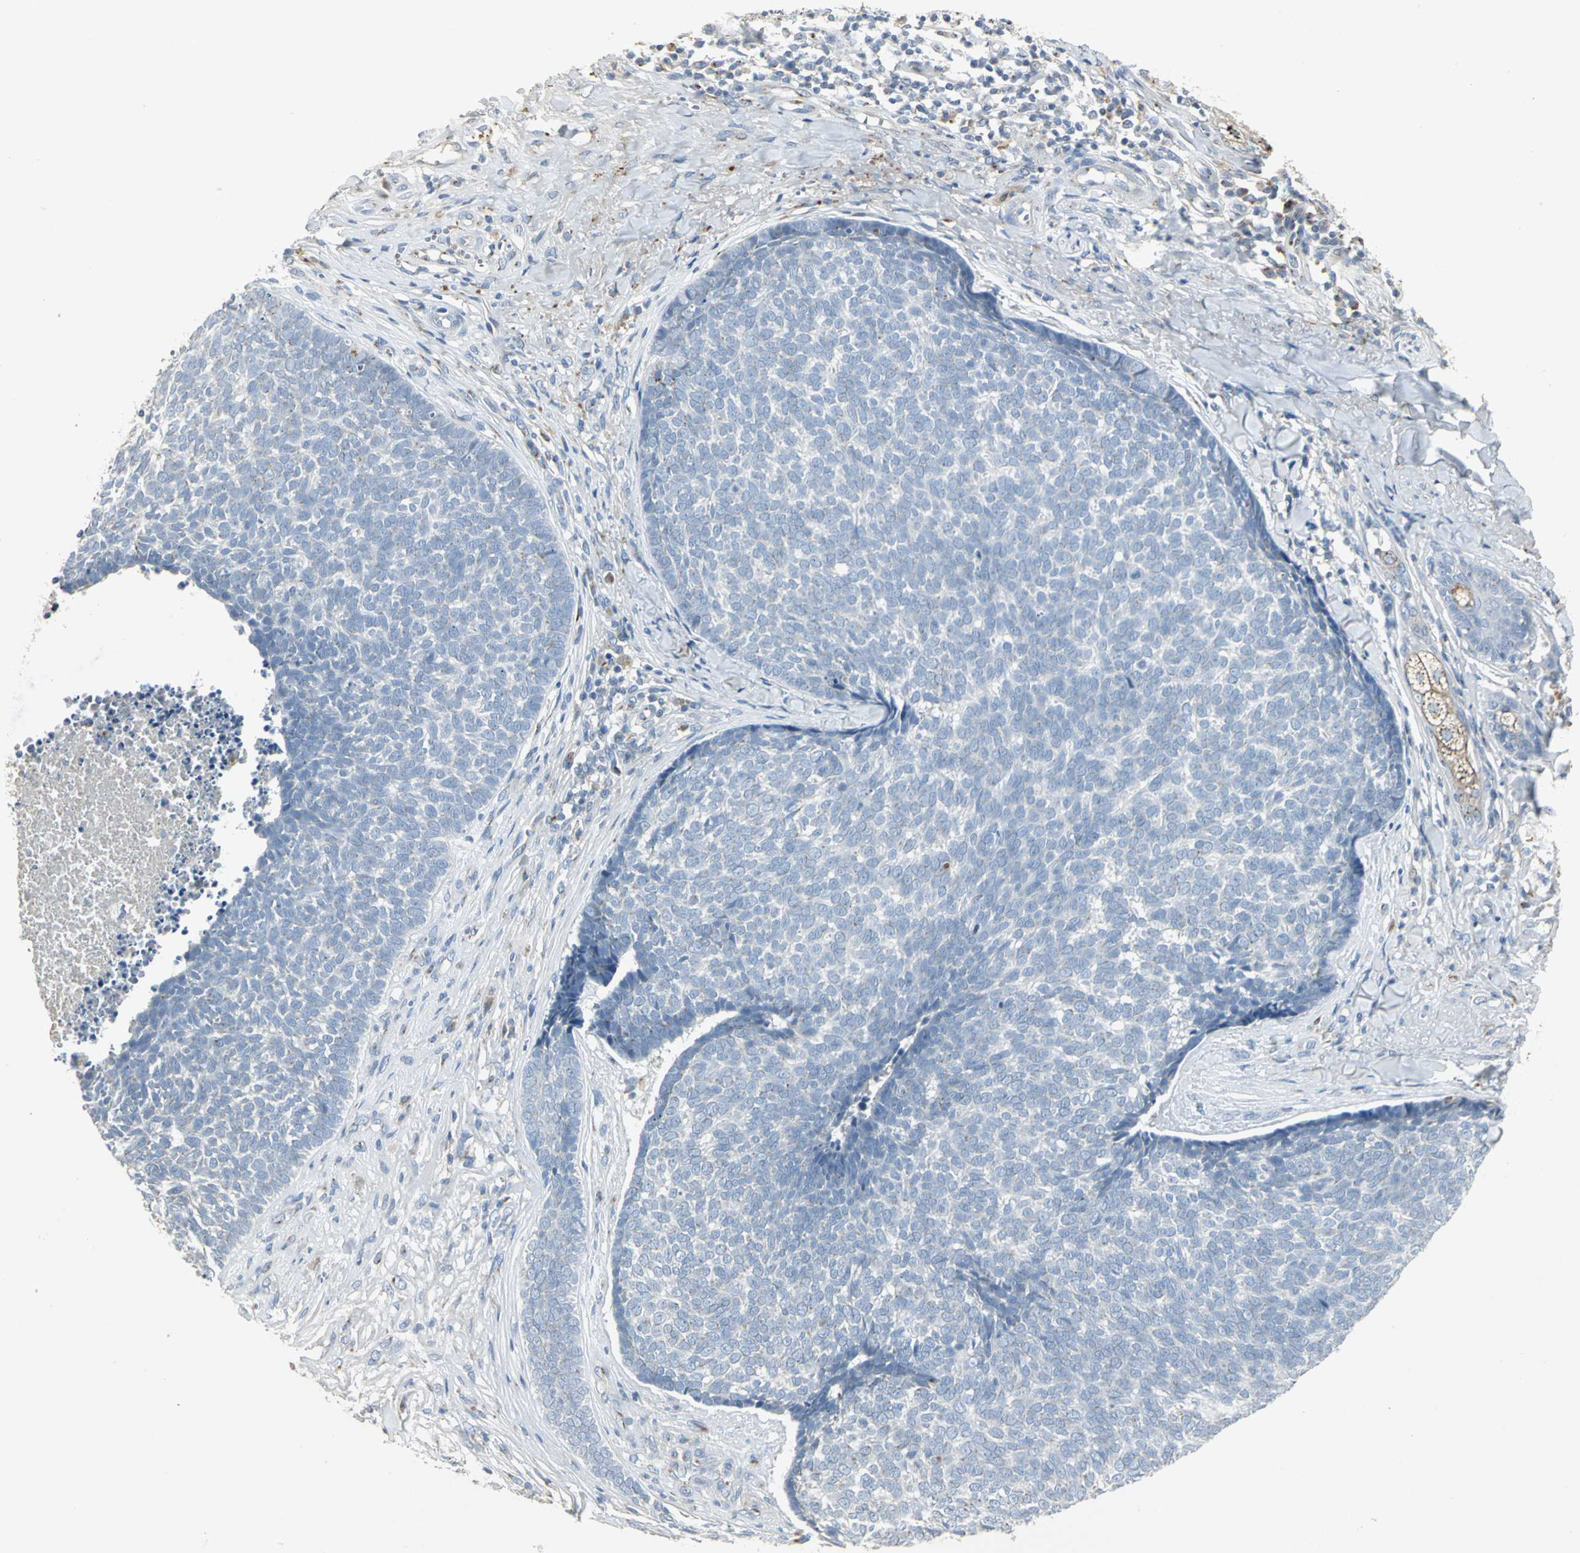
{"staining": {"intensity": "weak", "quantity": "<25%", "location": "cytoplasmic/membranous"}, "tissue": "skin cancer", "cell_type": "Tumor cells", "image_type": "cancer", "snomed": [{"axis": "morphology", "description": "Basal cell carcinoma"}, {"axis": "topography", "description": "Skin"}], "caption": "An image of skin cancer stained for a protein exhibits no brown staining in tumor cells. (Brightfield microscopy of DAB (3,3'-diaminobenzidine) immunohistochemistry (IHC) at high magnification).", "gene": "TM9SF2", "patient": {"sex": "male", "age": 84}}